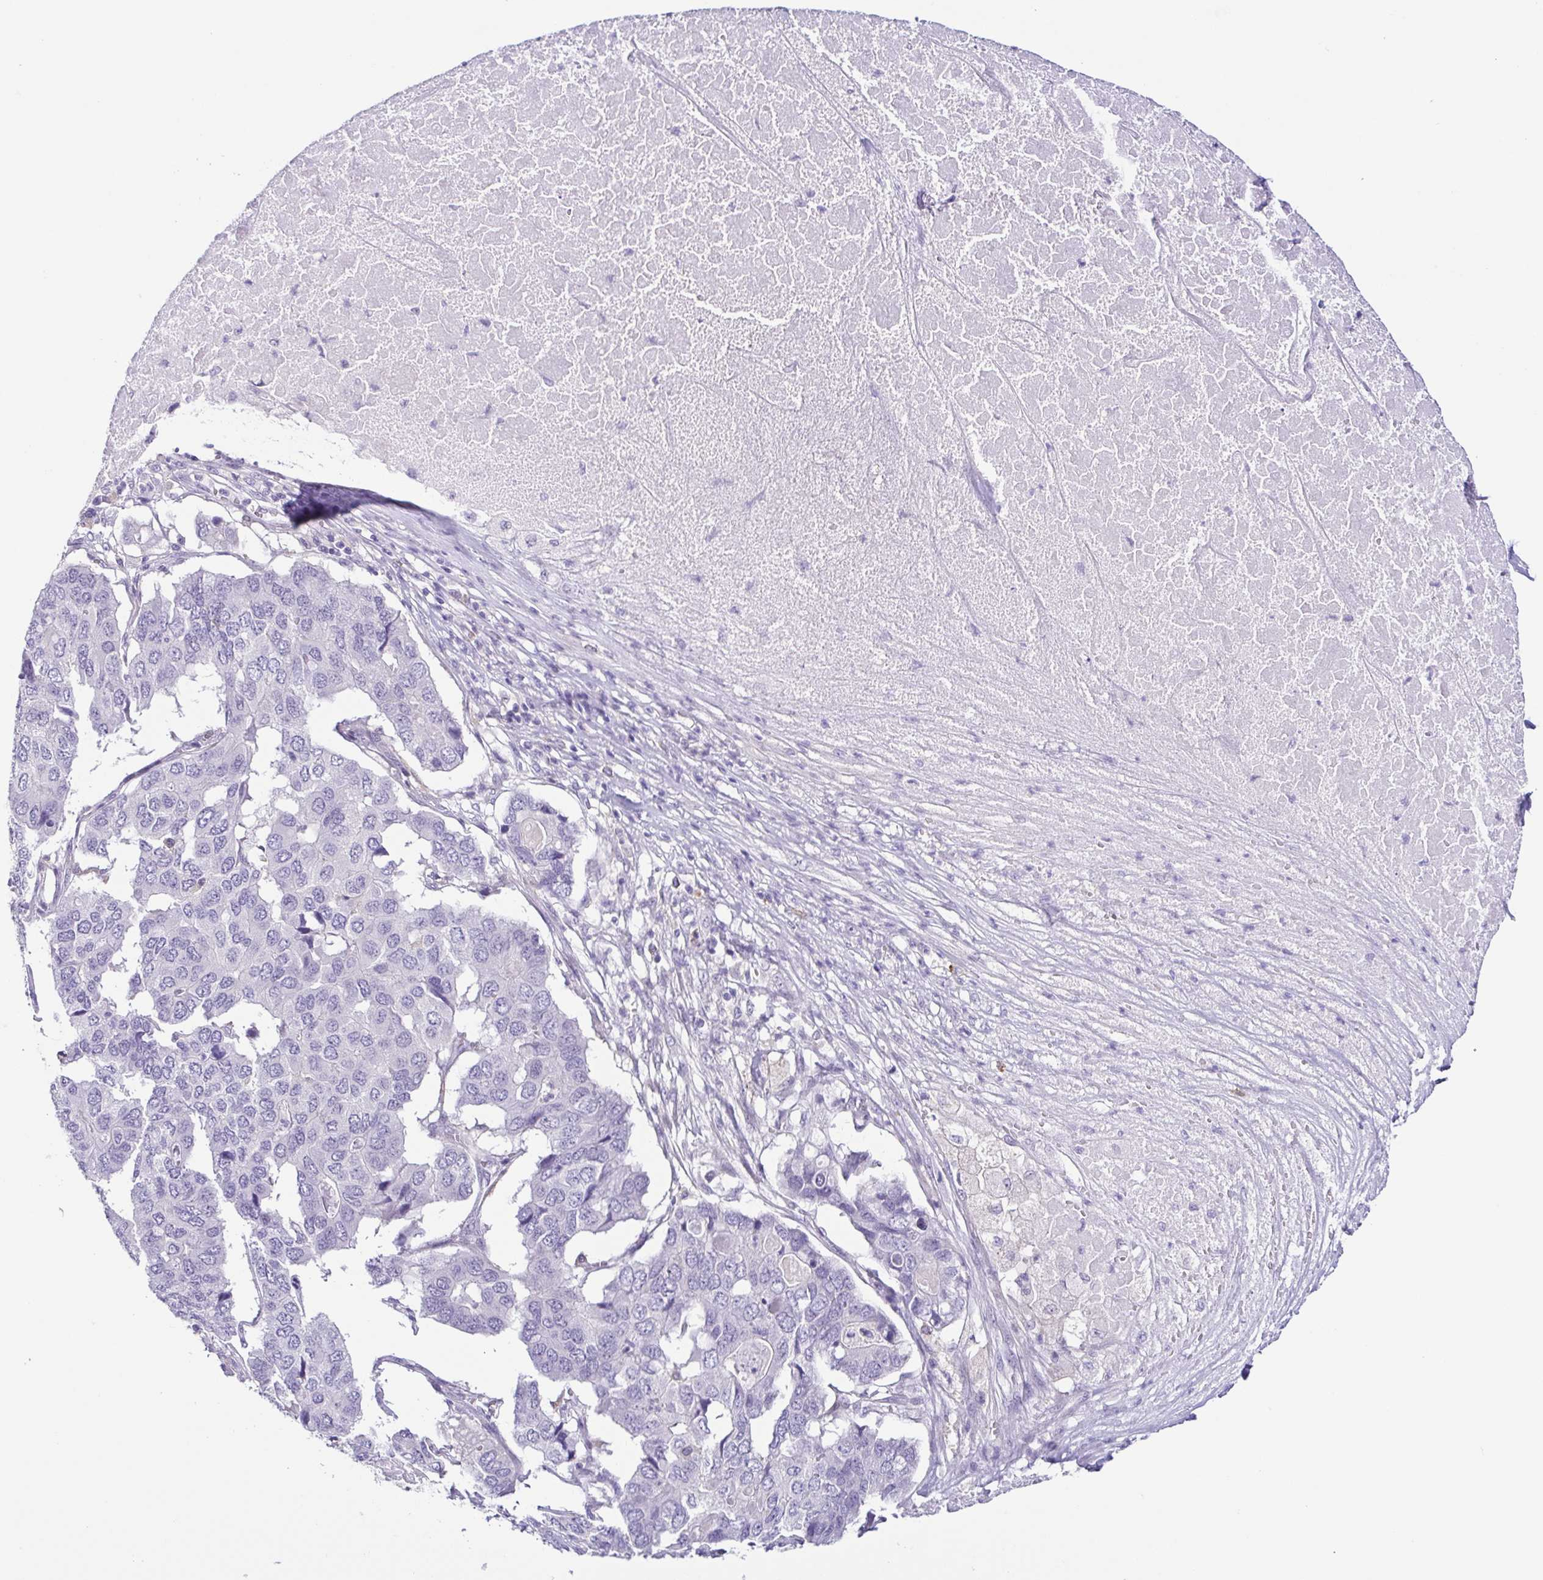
{"staining": {"intensity": "negative", "quantity": "none", "location": "none"}, "tissue": "pancreatic cancer", "cell_type": "Tumor cells", "image_type": "cancer", "snomed": [{"axis": "morphology", "description": "Adenocarcinoma, NOS"}, {"axis": "topography", "description": "Pancreas"}], "caption": "Immunohistochemistry photomicrograph of human pancreatic adenocarcinoma stained for a protein (brown), which exhibits no expression in tumor cells.", "gene": "TERT", "patient": {"sex": "male", "age": 50}}